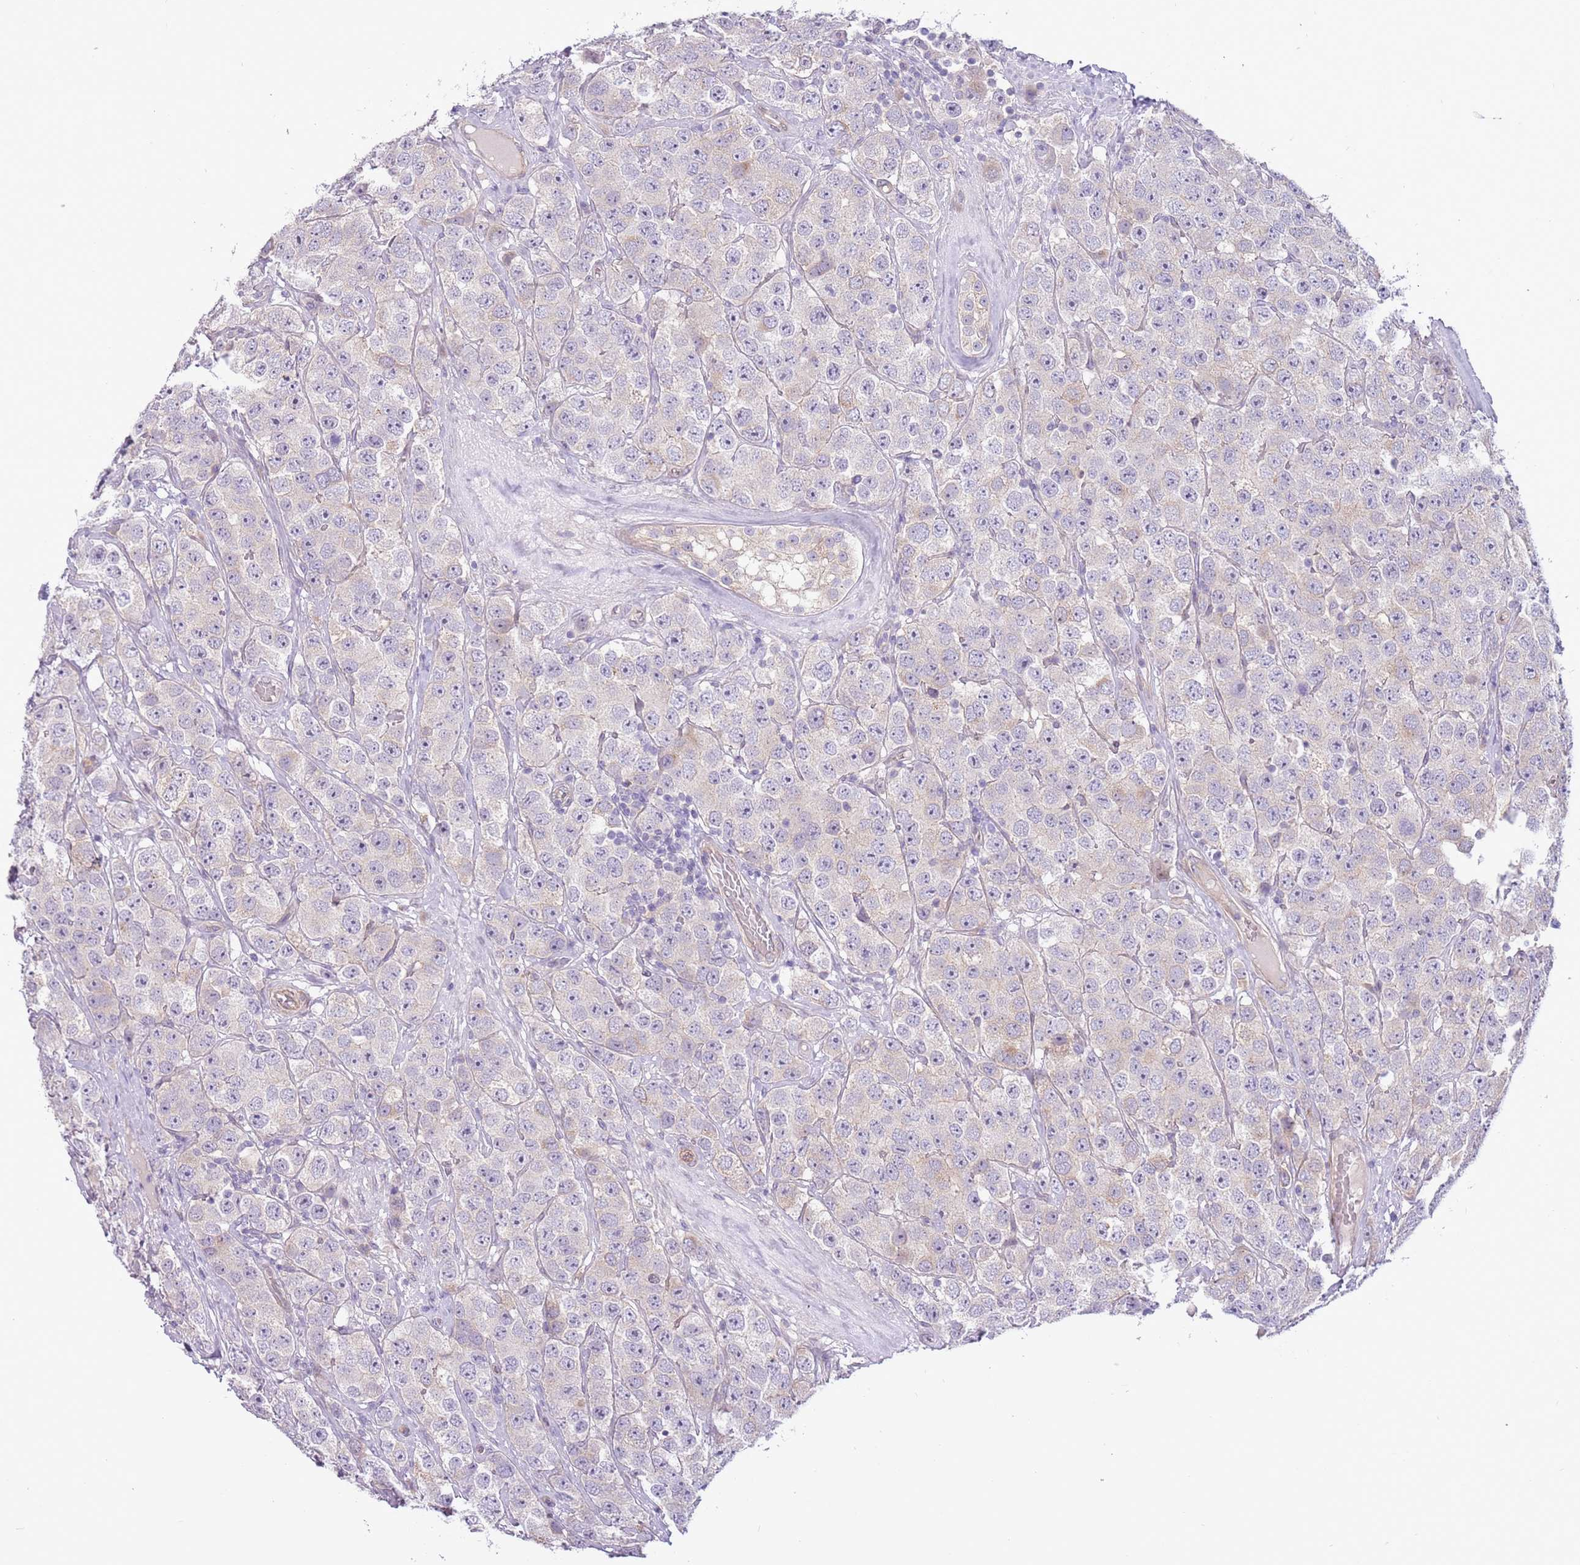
{"staining": {"intensity": "weak", "quantity": "<25%", "location": "cytoplasmic/membranous"}, "tissue": "testis cancer", "cell_type": "Tumor cells", "image_type": "cancer", "snomed": [{"axis": "morphology", "description": "Seminoma, NOS"}, {"axis": "topography", "description": "Testis"}], "caption": "This is an immunohistochemistry micrograph of human testis cancer. There is no staining in tumor cells.", "gene": "MRO", "patient": {"sex": "male", "age": 28}}